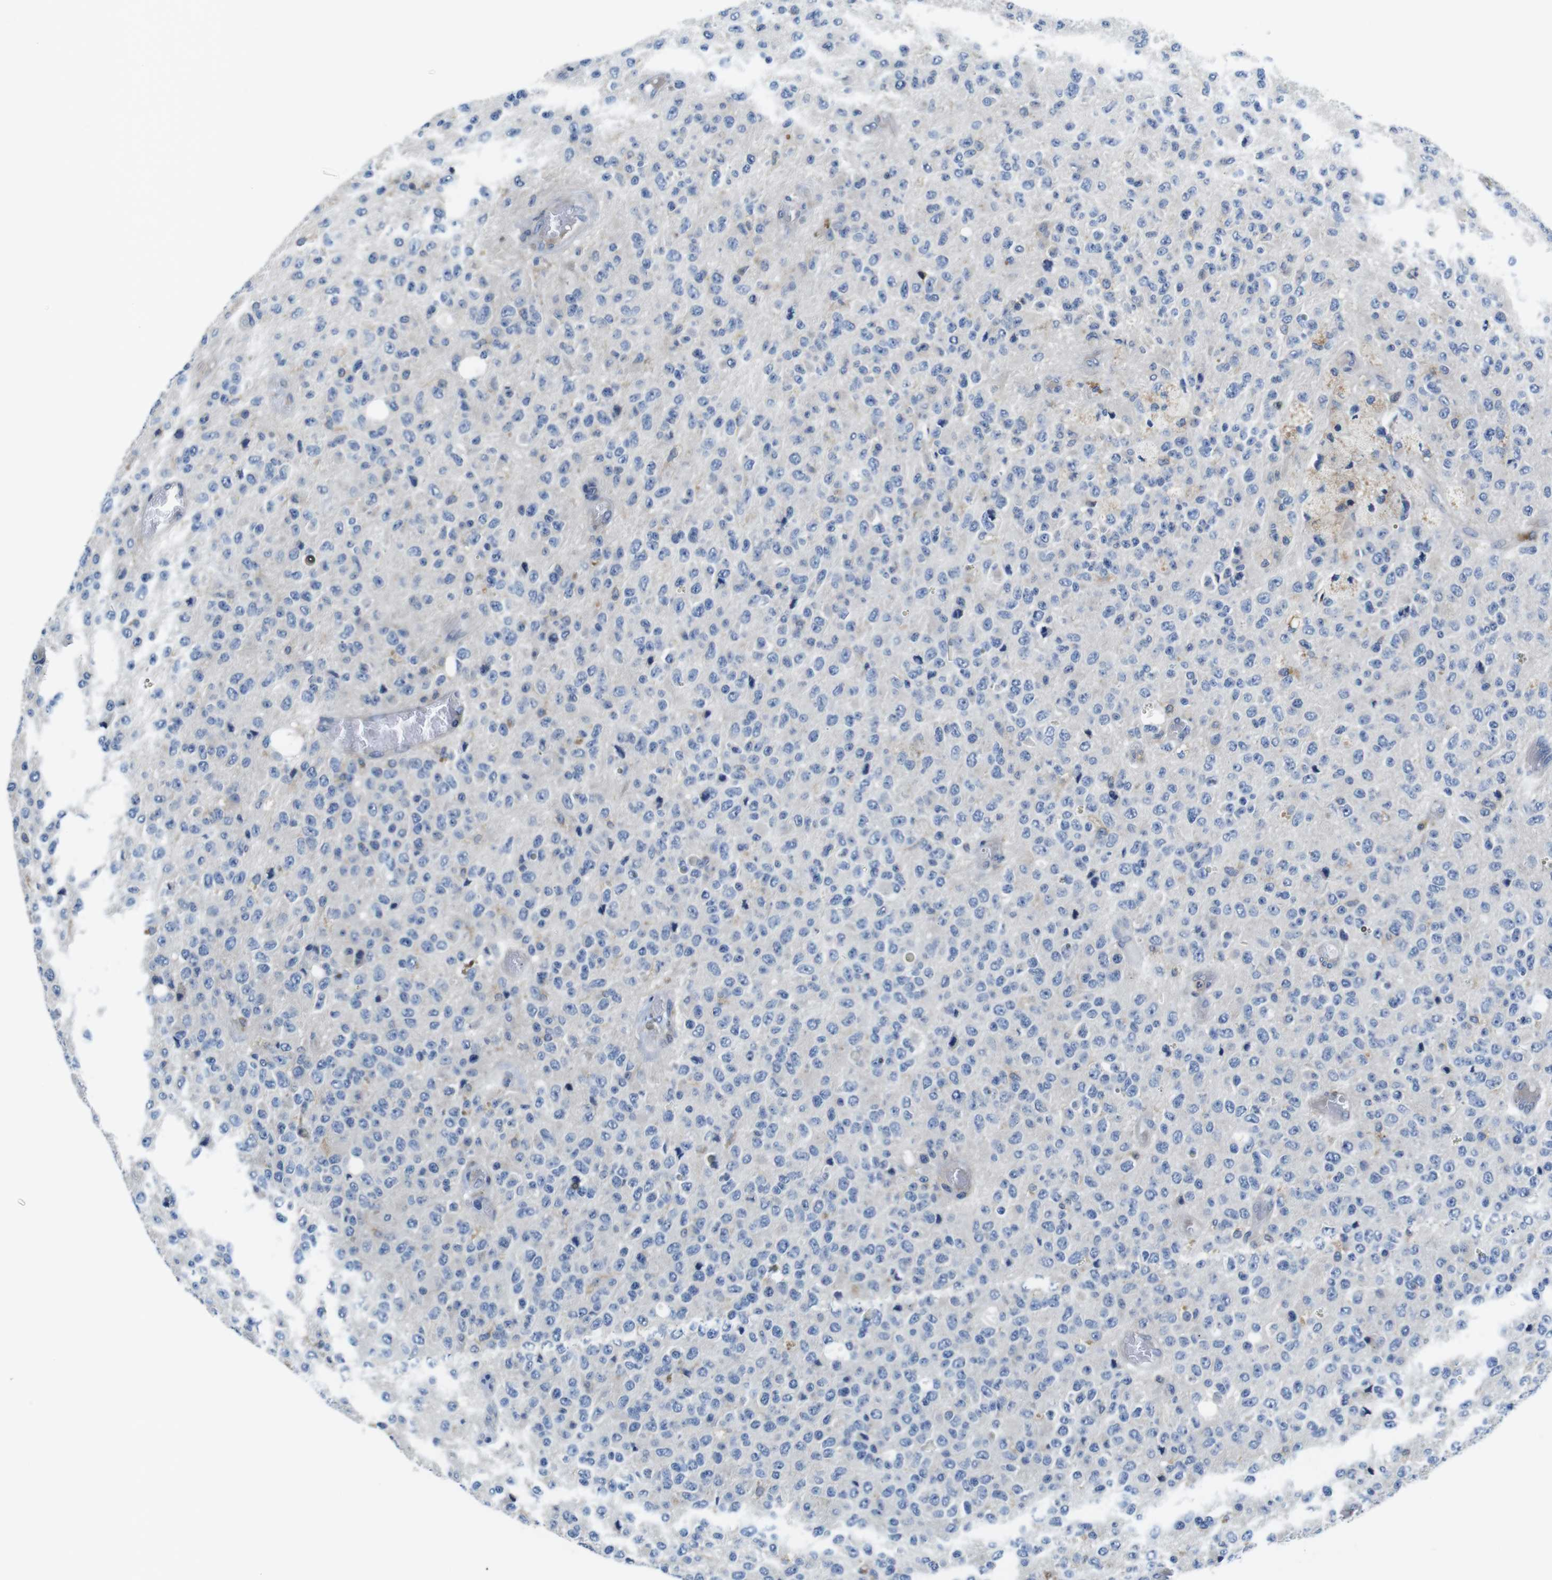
{"staining": {"intensity": "negative", "quantity": "none", "location": "none"}, "tissue": "glioma", "cell_type": "Tumor cells", "image_type": "cancer", "snomed": [{"axis": "morphology", "description": "Glioma, malignant, High grade"}, {"axis": "topography", "description": "pancreas cauda"}], "caption": "A histopathology image of glioma stained for a protein exhibits no brown staining in tumor cells.", "gene": "PIK3CD", "patient": {"sex": "male", "age": 60}}